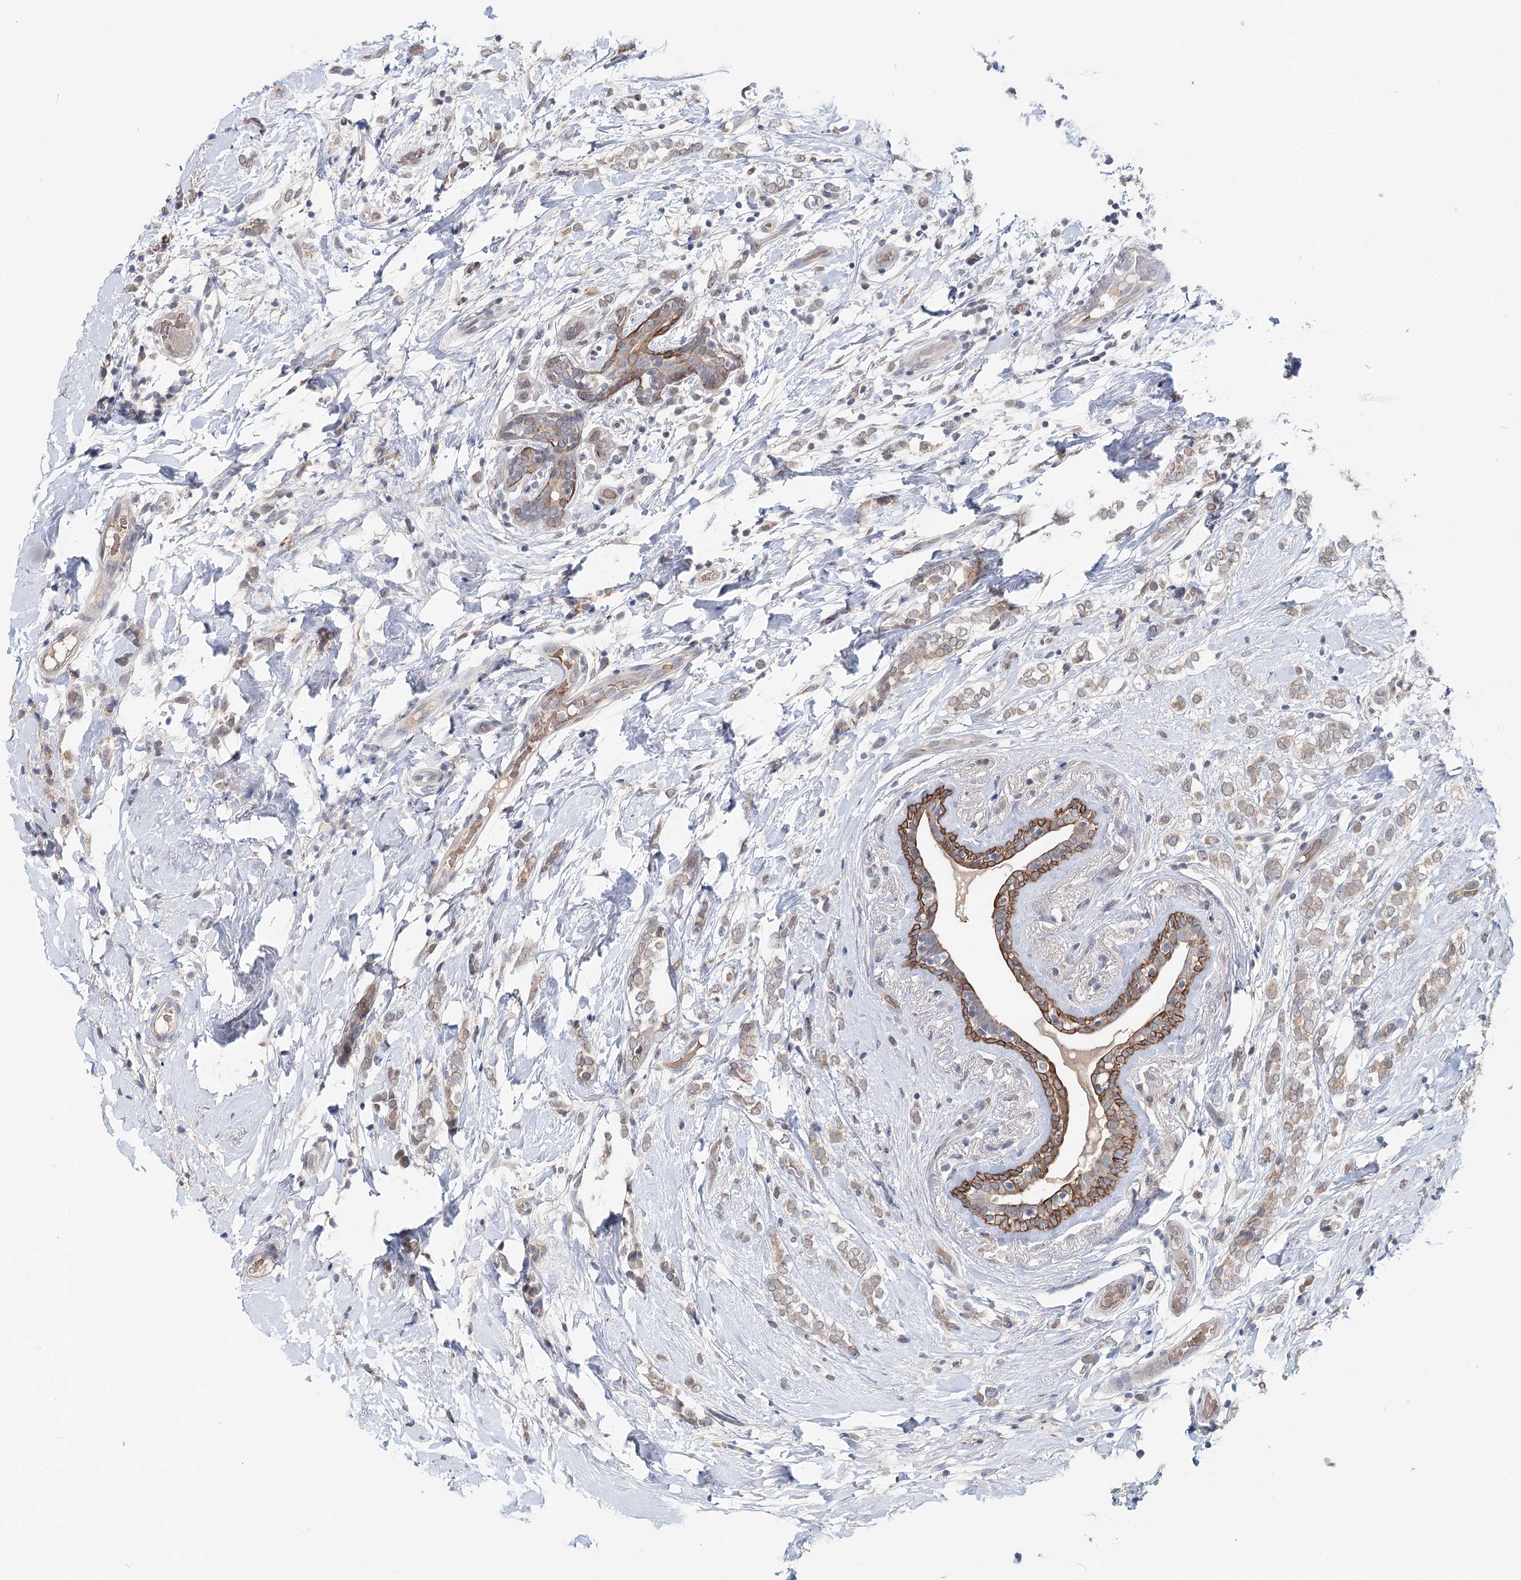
{"staining": {"intensity": "weak", "quantity": ">75%", "location": "cytoplasmic/membranous"}, "tissue": "breast cancer", "cell_type": "Tumor cells", "image_type": "cancer", "snomed": [{"axis": "morphology", "description": "Normal tissue, NOS"}, {"axis": "morphology", "description": "Lobular carcinoma"}, {"axis": "topography", "description": "Breast"}], "caption": "DAB (3,3'-diaminobenzidine) immunohistochemical staining of human lobular carcinoma (breast) exhibits weak cytoplasmic/membranous protein staining in about >75% of tumor cells.", "gene": "FBXO7", "patient": {"sex": "female", "age": 47}}